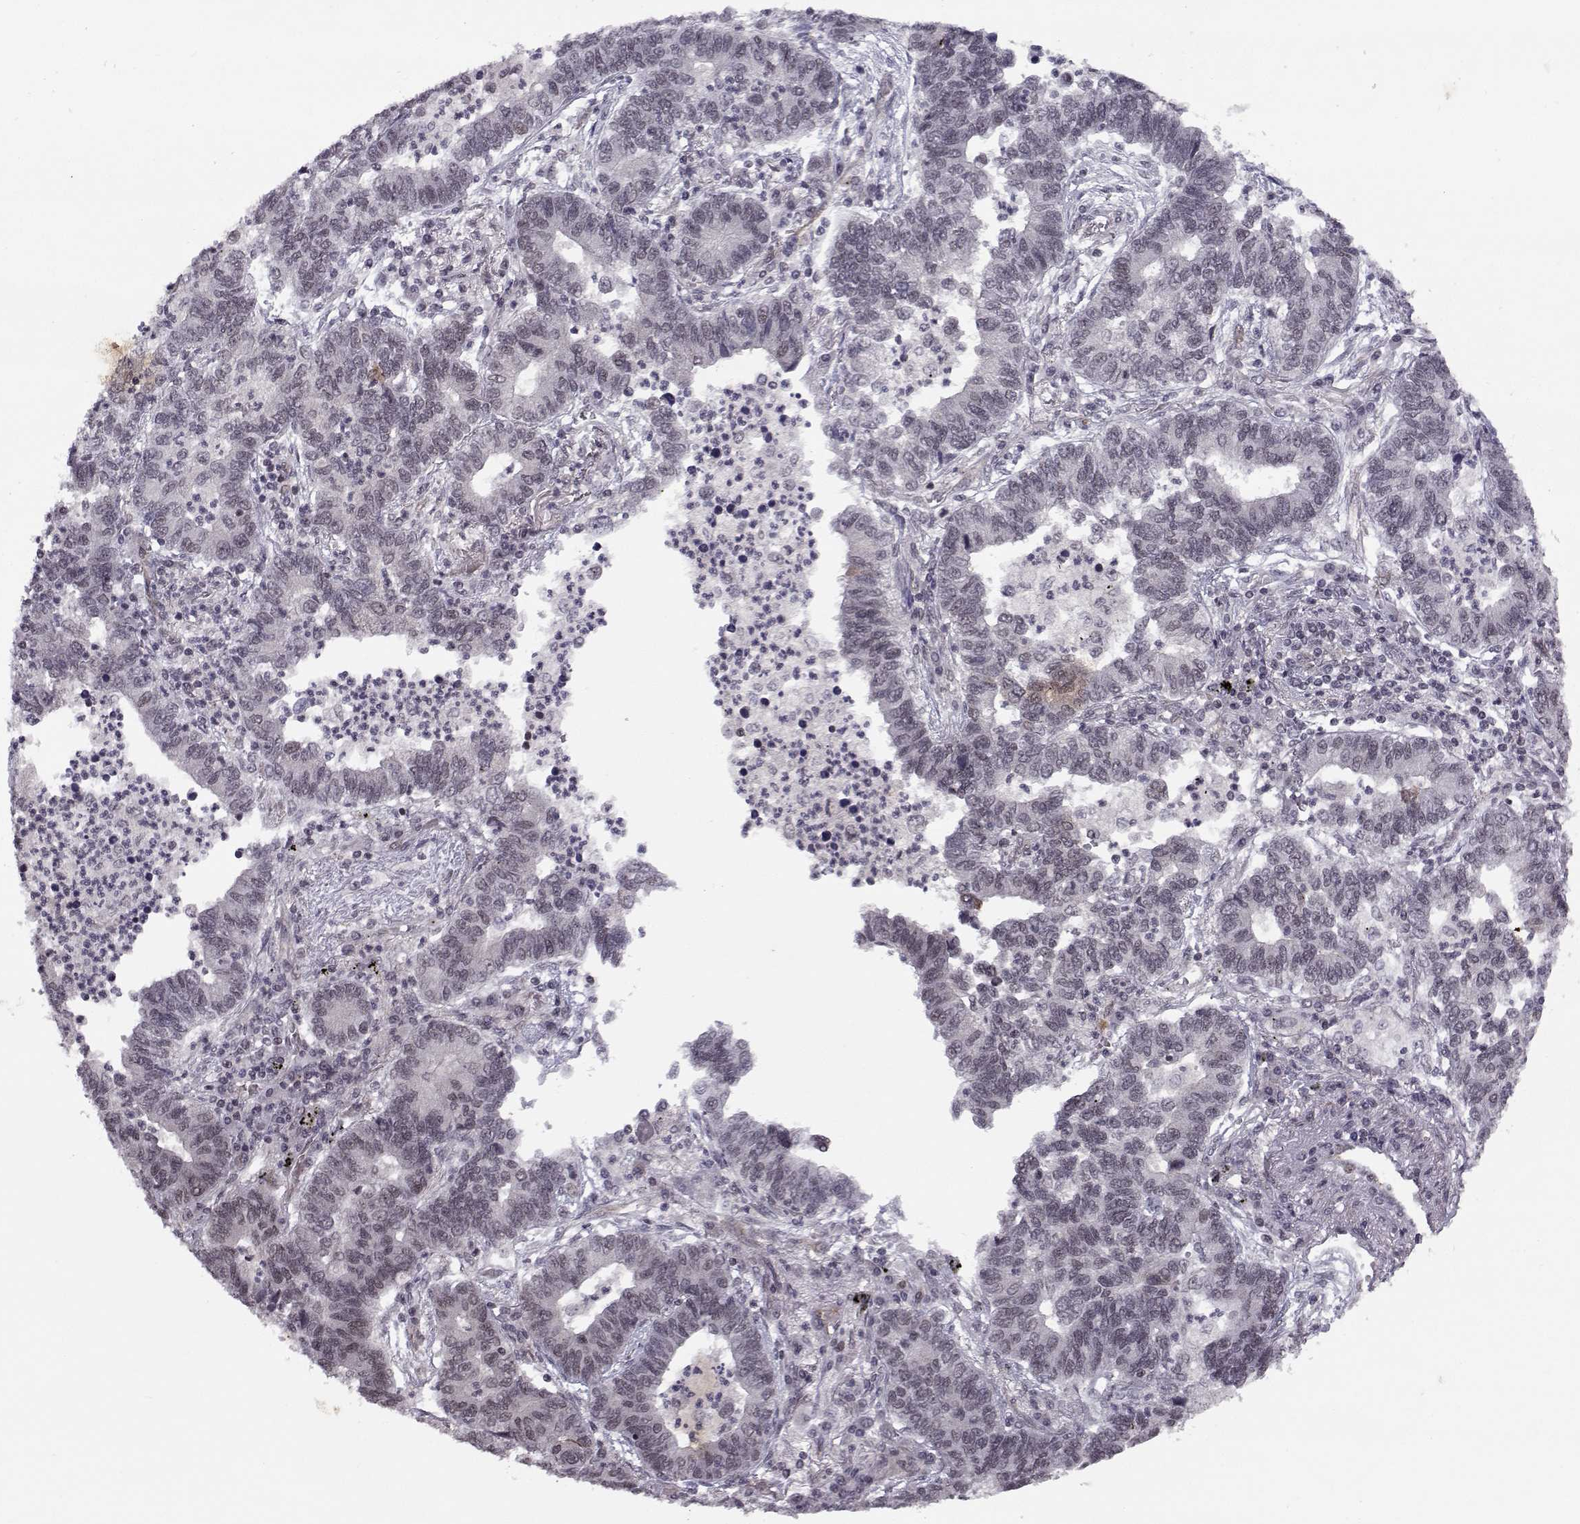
{"staining": {"intensity": "negative", "quantity": "none", "location": "none"}, "tissue": "lung cancer", "cell_type": "Tumor cells", "image_type": "cancer", "snomed": [{"axis": "morphology", "description": "Adenocarcinoma, NOS"}, {"axis": "topography", "description": "Lung"}], "caption": "Micrograph shows no protein positivity in tumor cells of lung cancer tissue.", "gene": "KIF13B", "patient": {"sex": "female", "age": 57}}